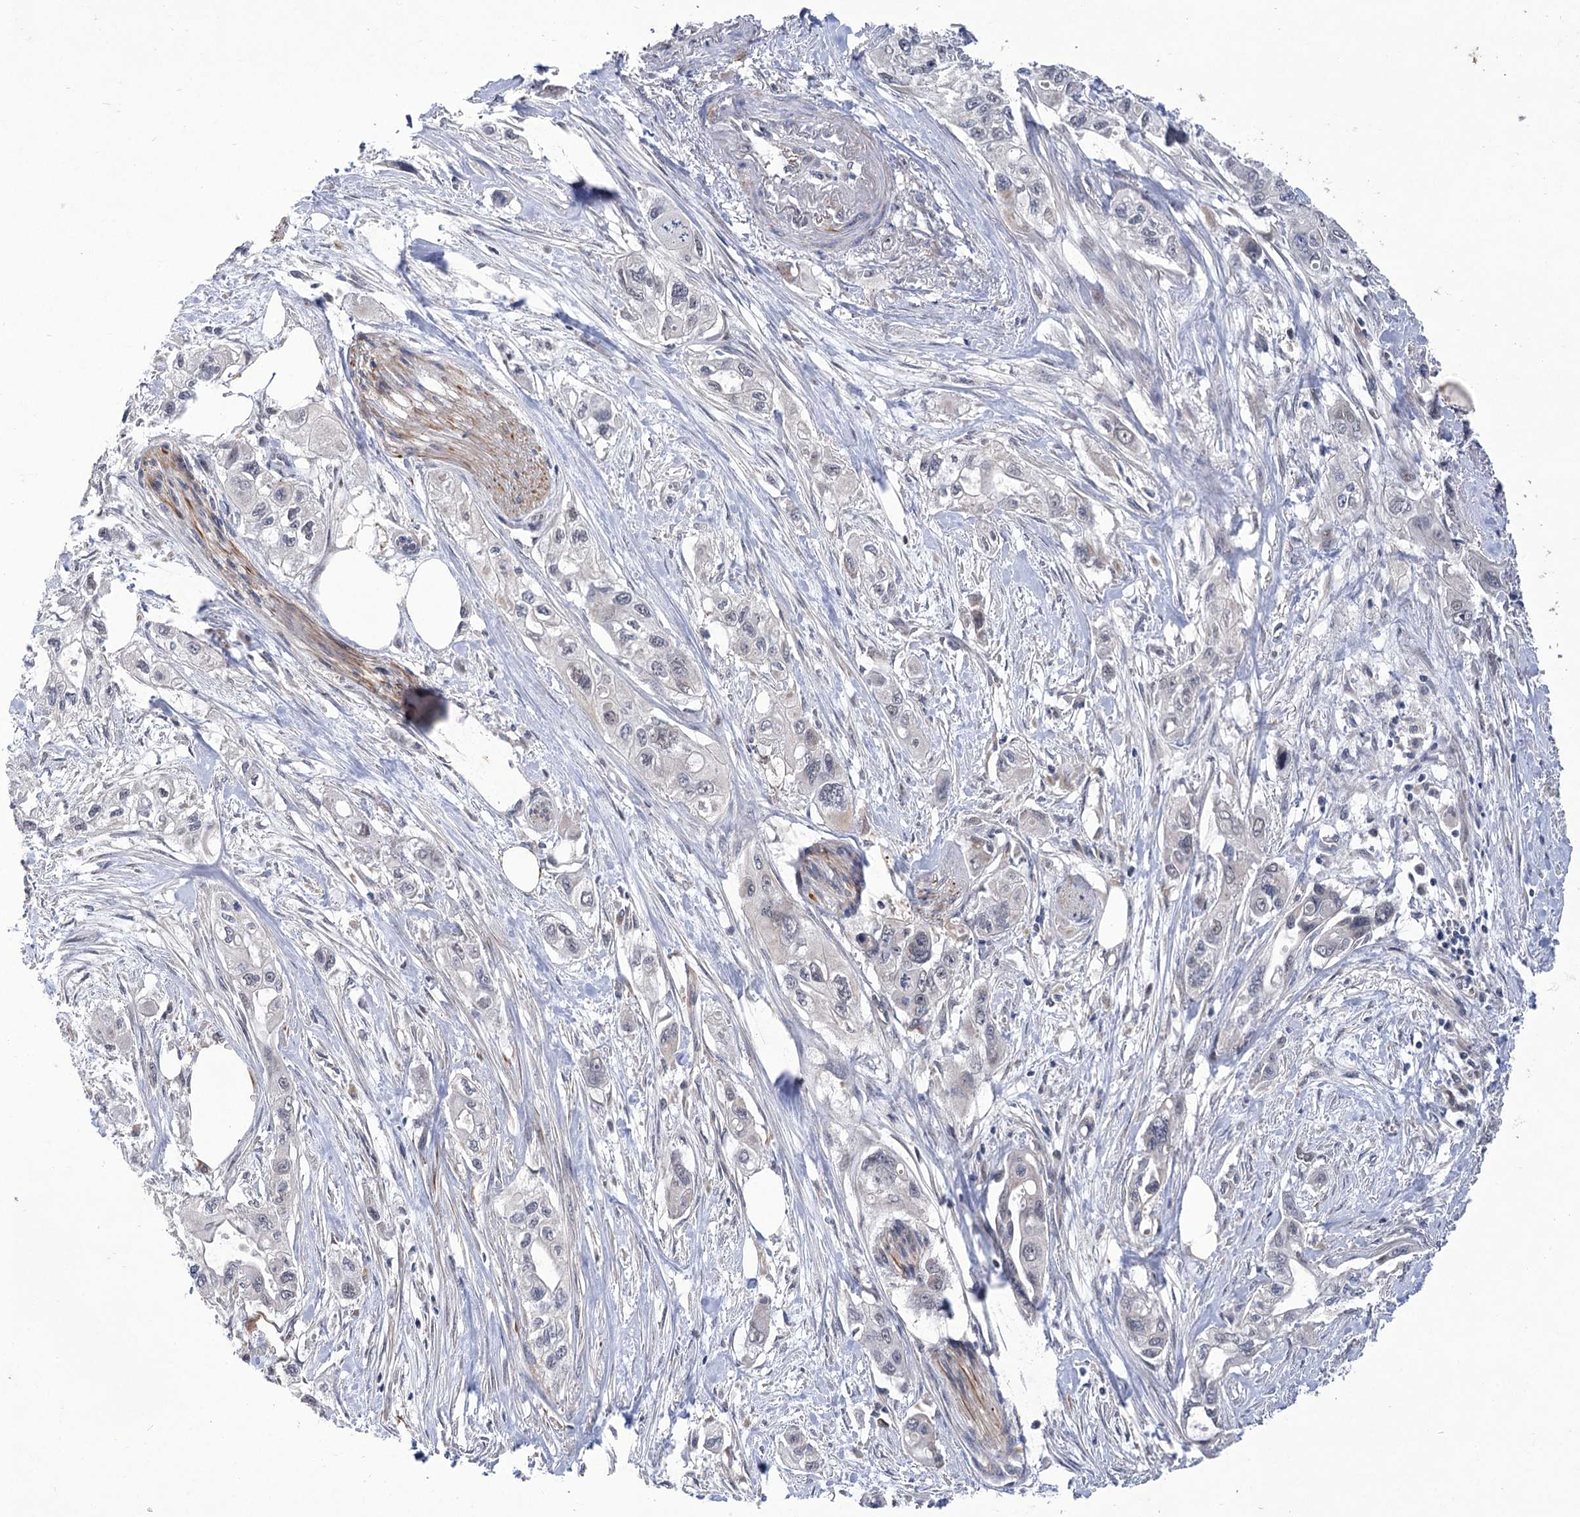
{"staining": {"intensity": "negative", "quantity": "none", "location": "none"}, "tissue": "pancreatic cancer", "cell_type": "Tumor cells", "image_type": "cancer", "snomed": [{"axis": "morphology", "description": "Adenocarcinoma, NOS"}, {"axis": "topography", "description": "Pancreas"}], "caption": "DAB immunohistochemical staining of human adenocarcinoma (pancreatic) displays no significant expression in tumor cells.", "gene": "ECHDC3", "patient": {"sex": "male", "age": 75}}